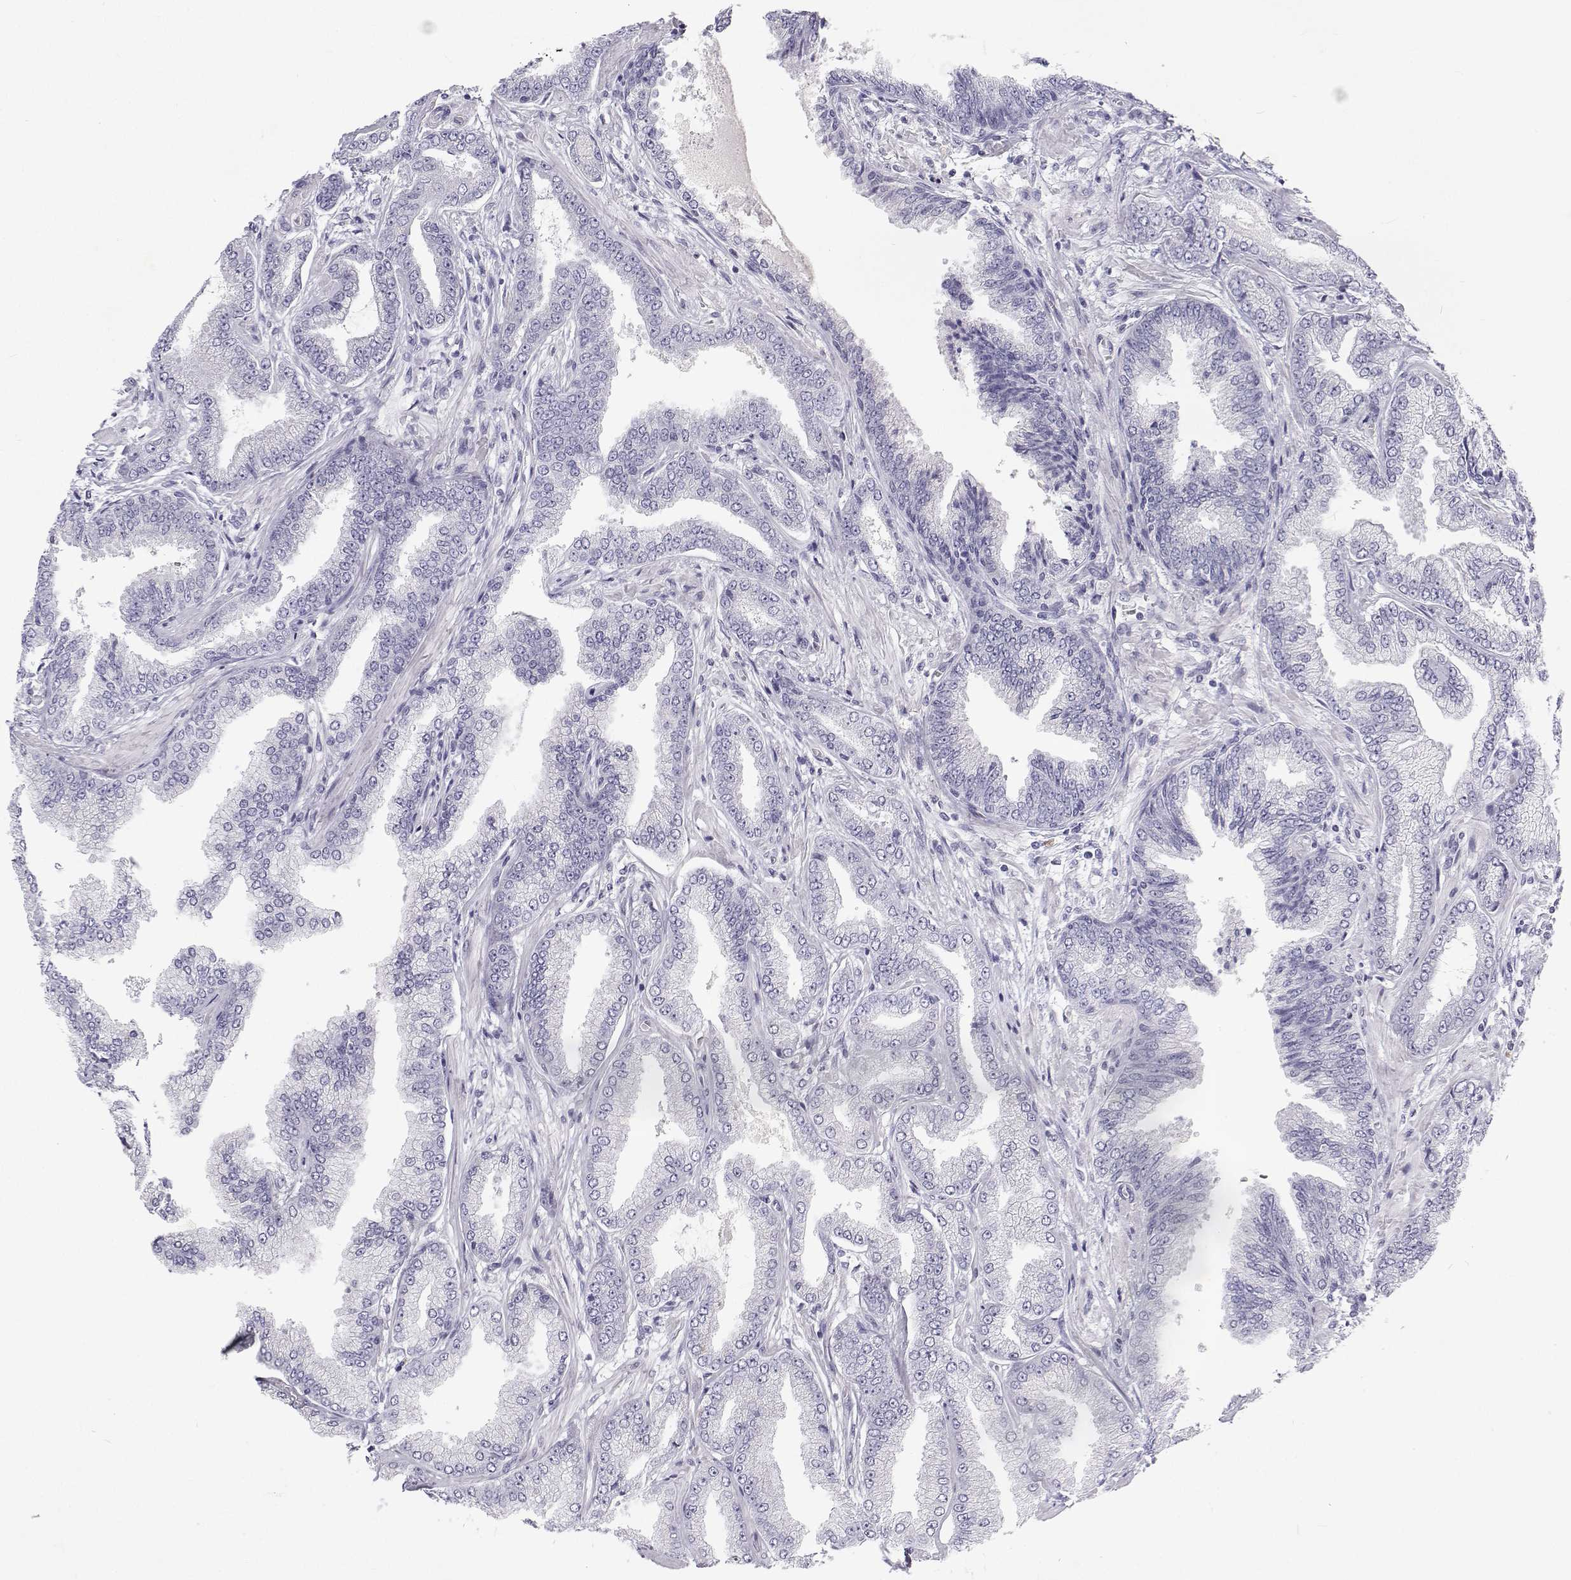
{"staining": {"intensity": "negative", "quantity": "none", "location": "none"}, "tissue": "prostate cancer", "cell_type": "Tumor cells", "image_type": "cancer", "snomed": [{"axis": "morphology", "description": "Adenocarcinoma, Low grade"}, {"axis": "topography", "description": "Prostate"}], "caption": "Tumor cells show no significant staining in prostate cancer. (DAB (3,3'-diaminobenzidine) immunohistochemistry (IHC) with hematoxylin counter stain).", "gene": "TTN", "patient": {"sex": "male", "age": 55}}